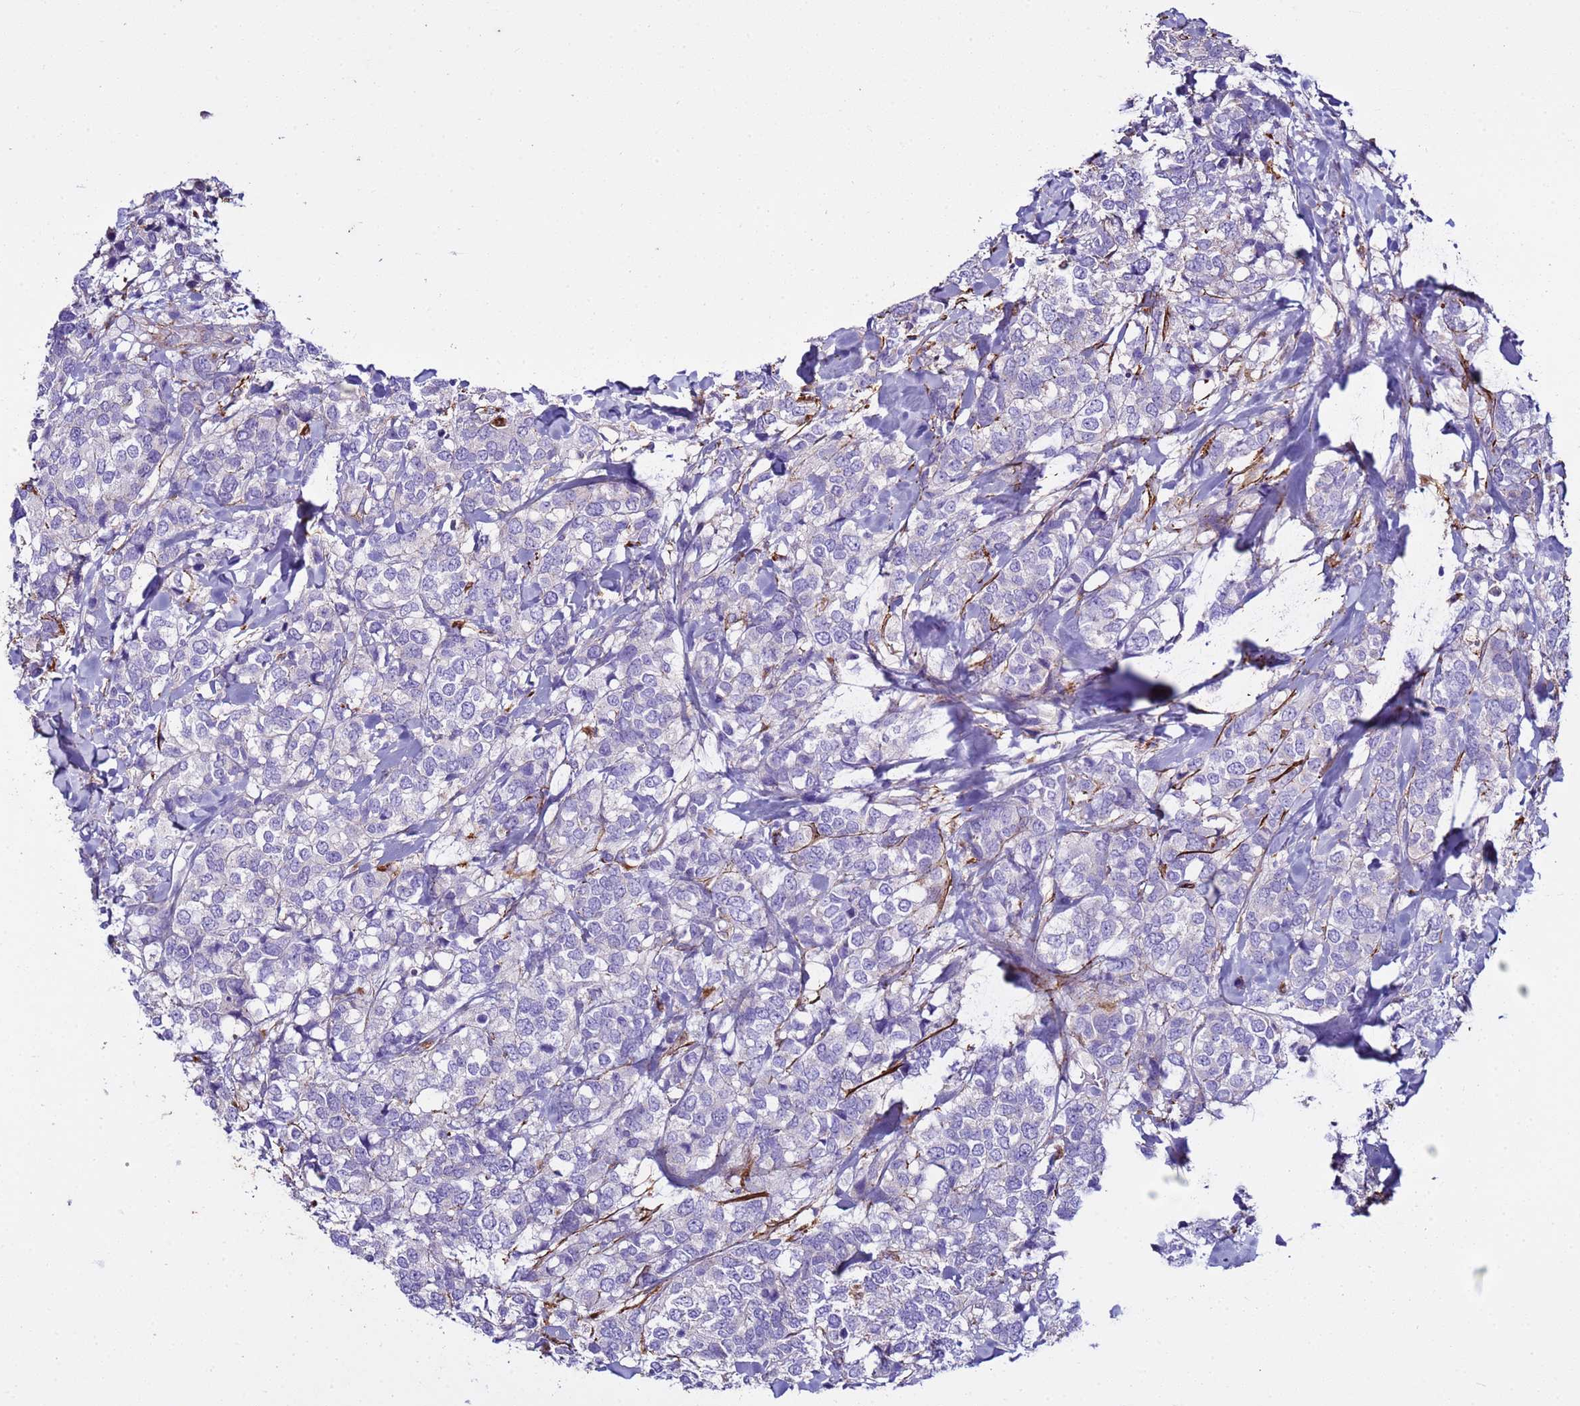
{"staining": {"intensity": "negative", "quantity": "none", "location": "none"}, "tissue": "breast cancer", "cell_type": "Tumor cells", "image_type": "cancer", "snomed": [{"axis": "morphology", "description": "Lobular carcinoma"}, {"axis": "topography", "description": "Breast"}], "caption": "A histopathology image of human lobular carcinoma (breast) is negative for staining in tumor cells.", "gene": "RABL2B", "patient": {"sex": "female", "age": 59}}